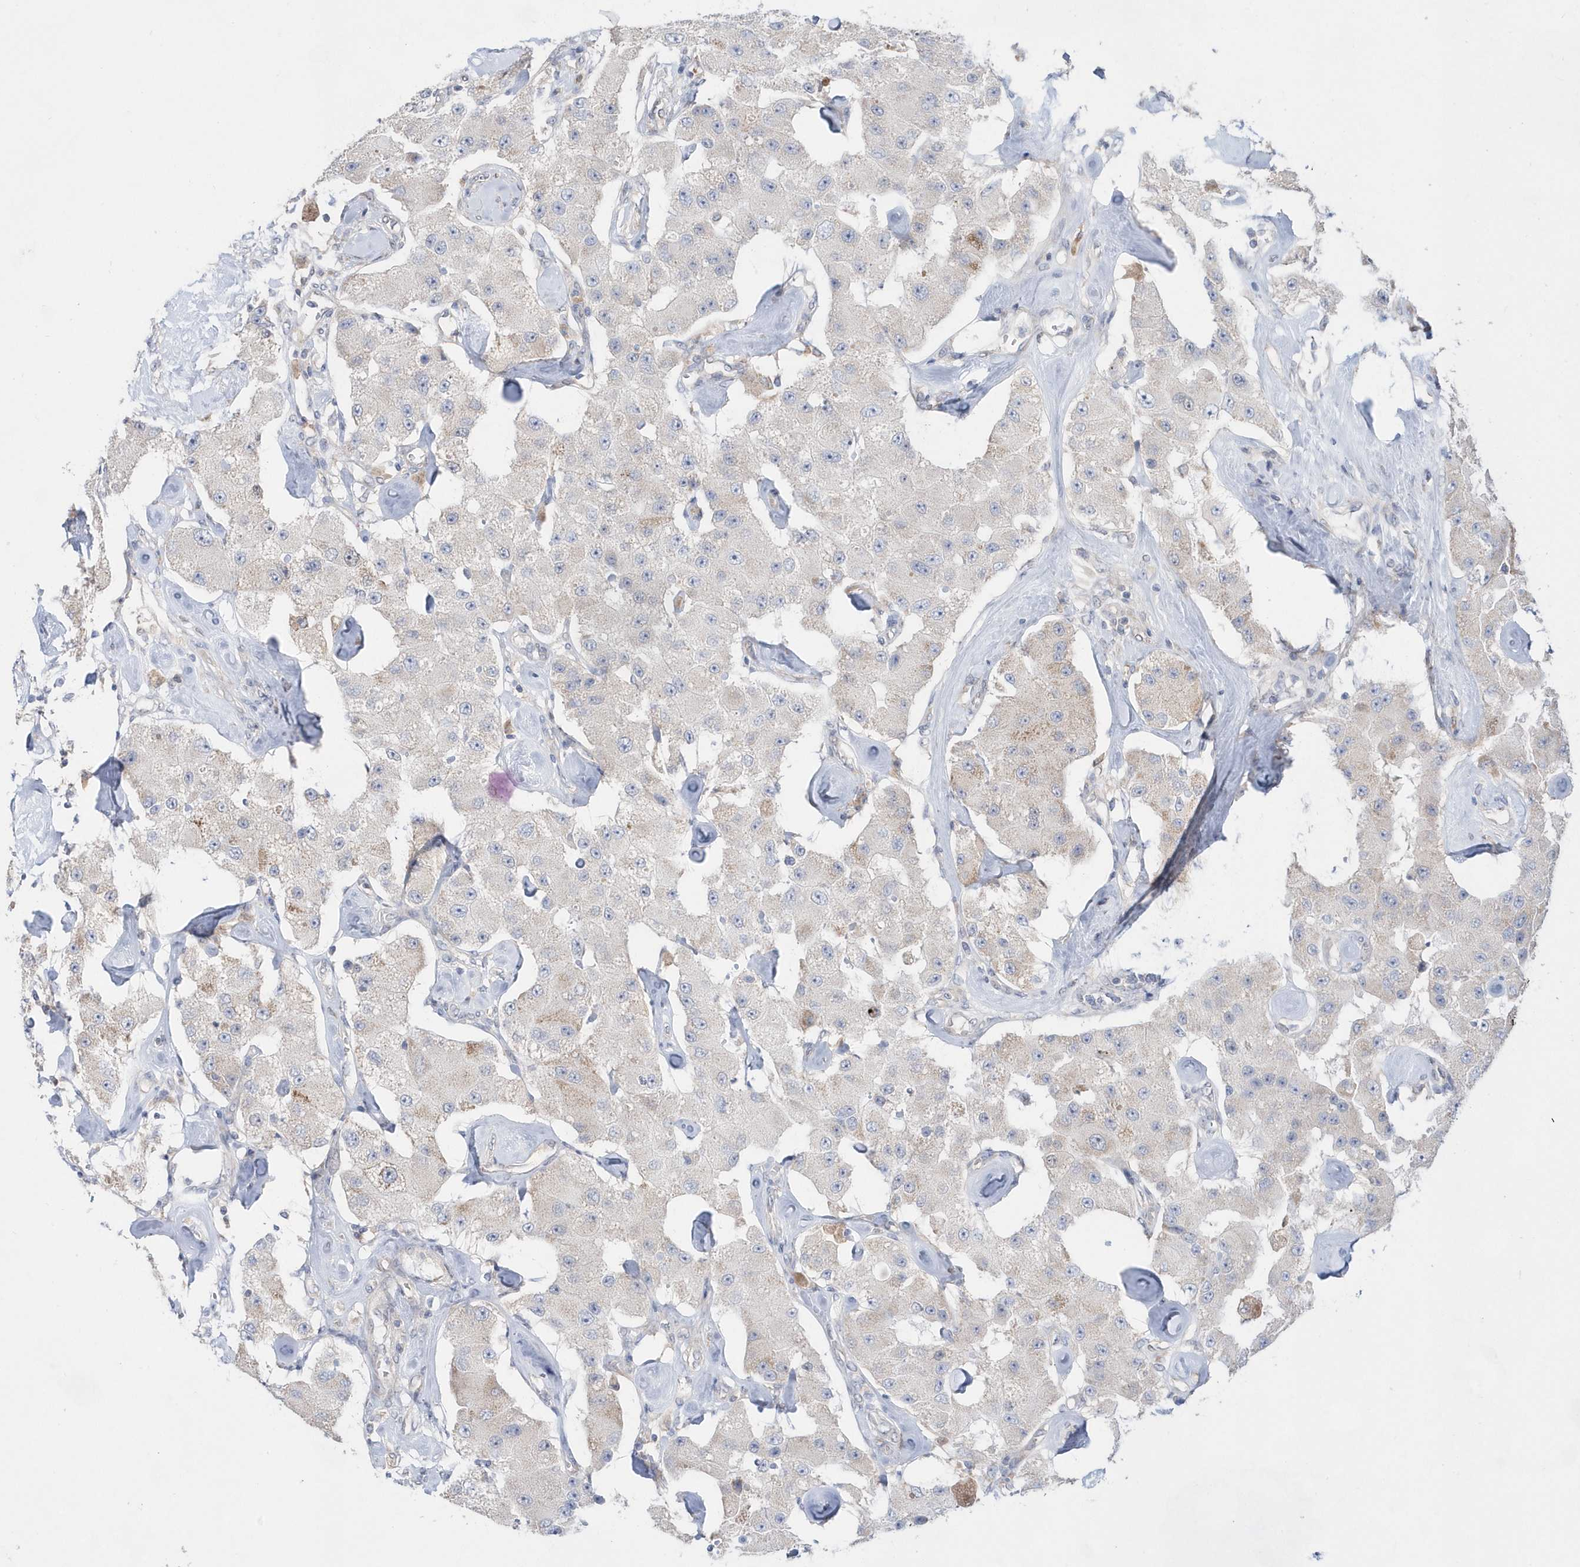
{"staining": {"intensity": "weak", "quantity": "<25%", "location": "cytoplasmic/membranous"}, "tissue": "carcinoid", "cell_type": "Tumor cells", "image_type": "cancer", "snomed": [{"axis": "morphology", "description": "Carcinoid, malignant, NOS"}, {"axis": "topography", "description": "Pancreas"}], "caption": "Tumor cells show no significant protein positivity in carcinoid.", "gene": "BDH2", "patient": {"sex": "male", "age": 41}}